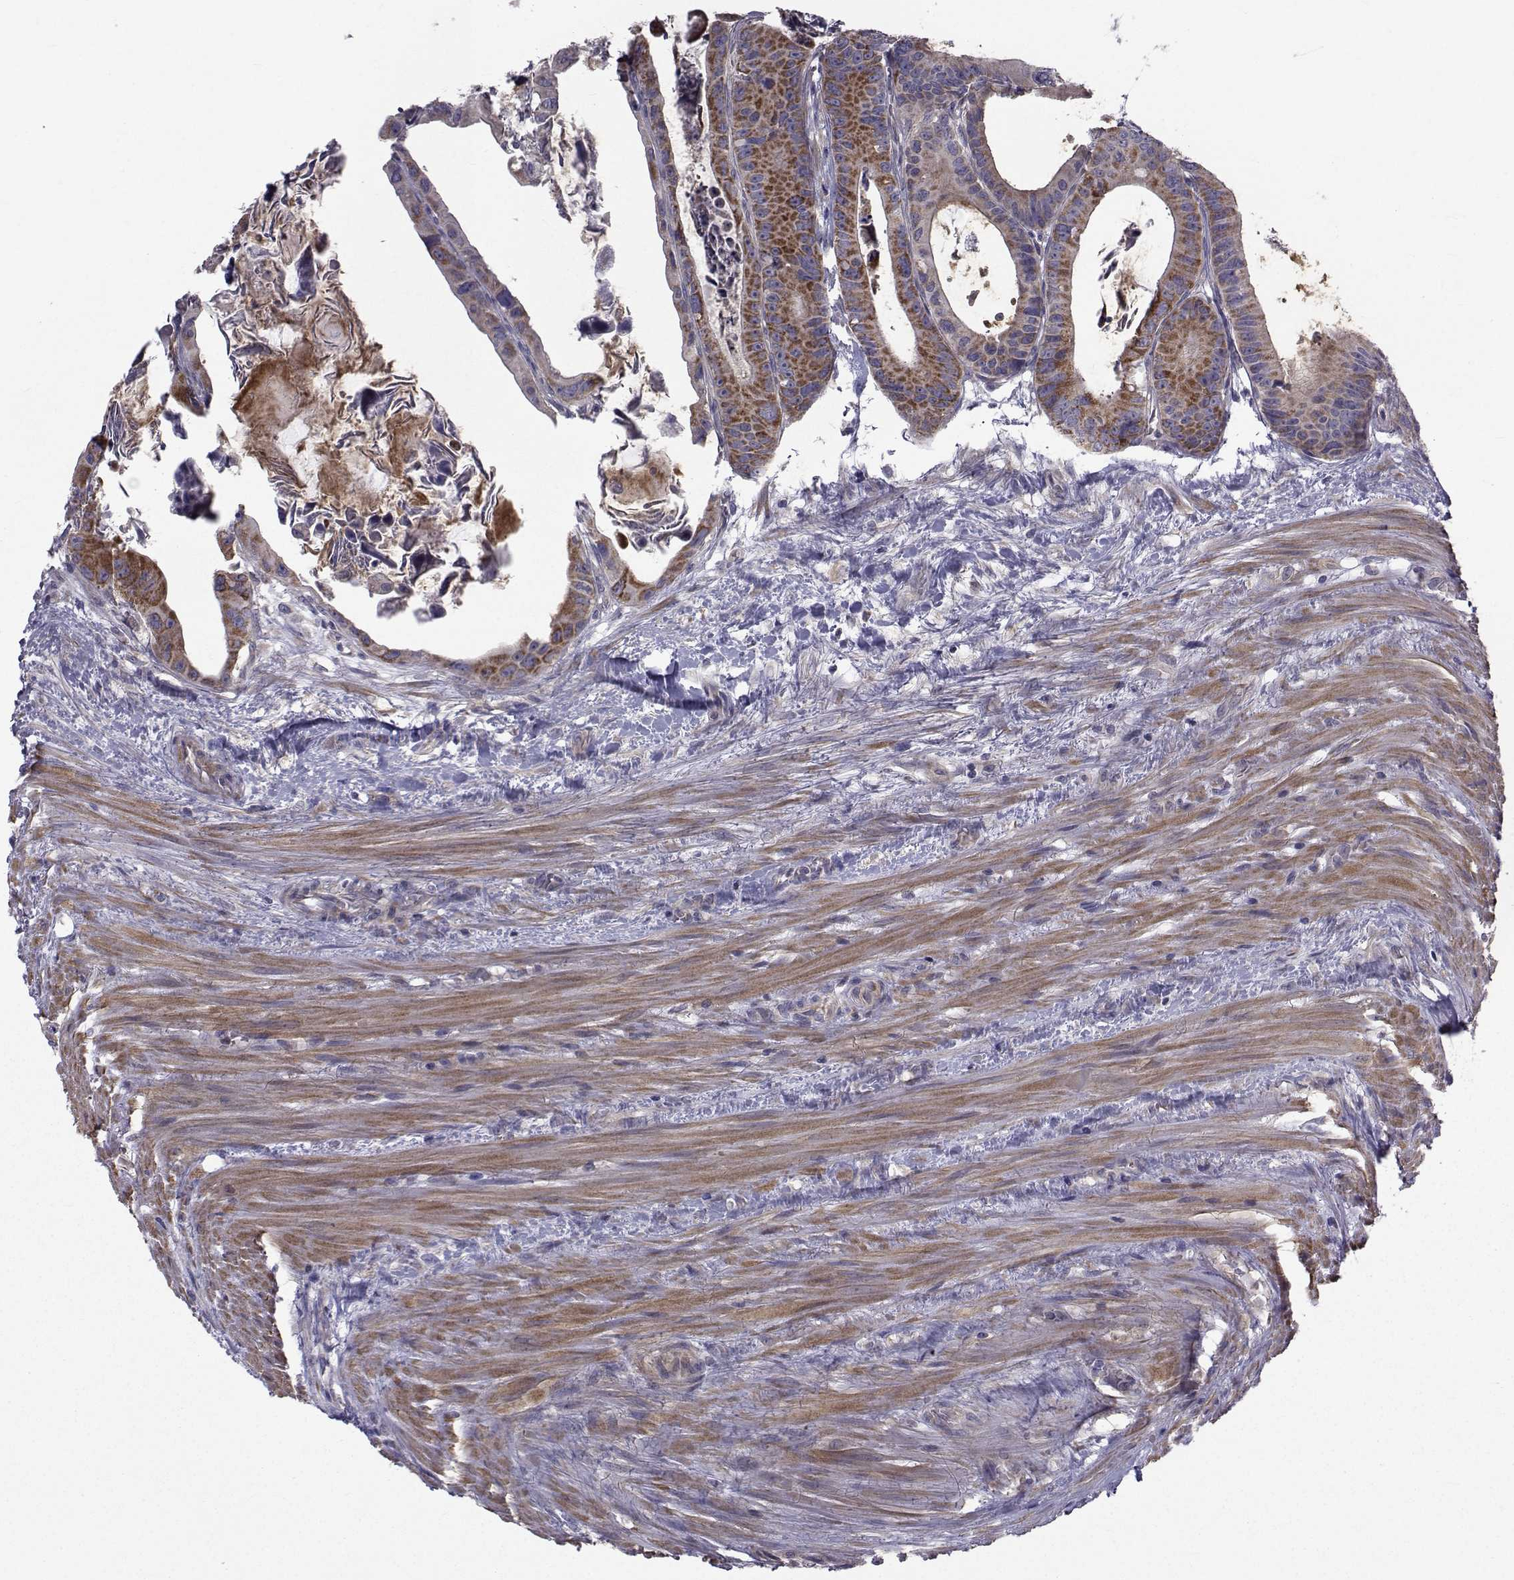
{"staining": {"intensity": "strong", "quantity": "25%-75%", "location": "cytoplasmic/membranous"}, "tissue": "colorectal cancer", "cell_type": "Tumor cells", "image_type": "cancer", "snomed": [{"axis": "morphology", "description": "Adenocarcinoma, NOS"}, {"axis": "topography", "description": "Rectum"}], "caption": "IHC staining of adenocarcinoma (colorectal), which demonstrates high levels of strong cytoplasmic/membranous expression in approximately 25%-75% of tumor cells indicating strong cytoplasmic/membranous protein staining. The staining was performed using DAB (brown) for protein detection and nuclei were counterstained in hematoxylin (blue).", "gene": "CFAP74", "patient": {"sex": "male", "age": 64}}